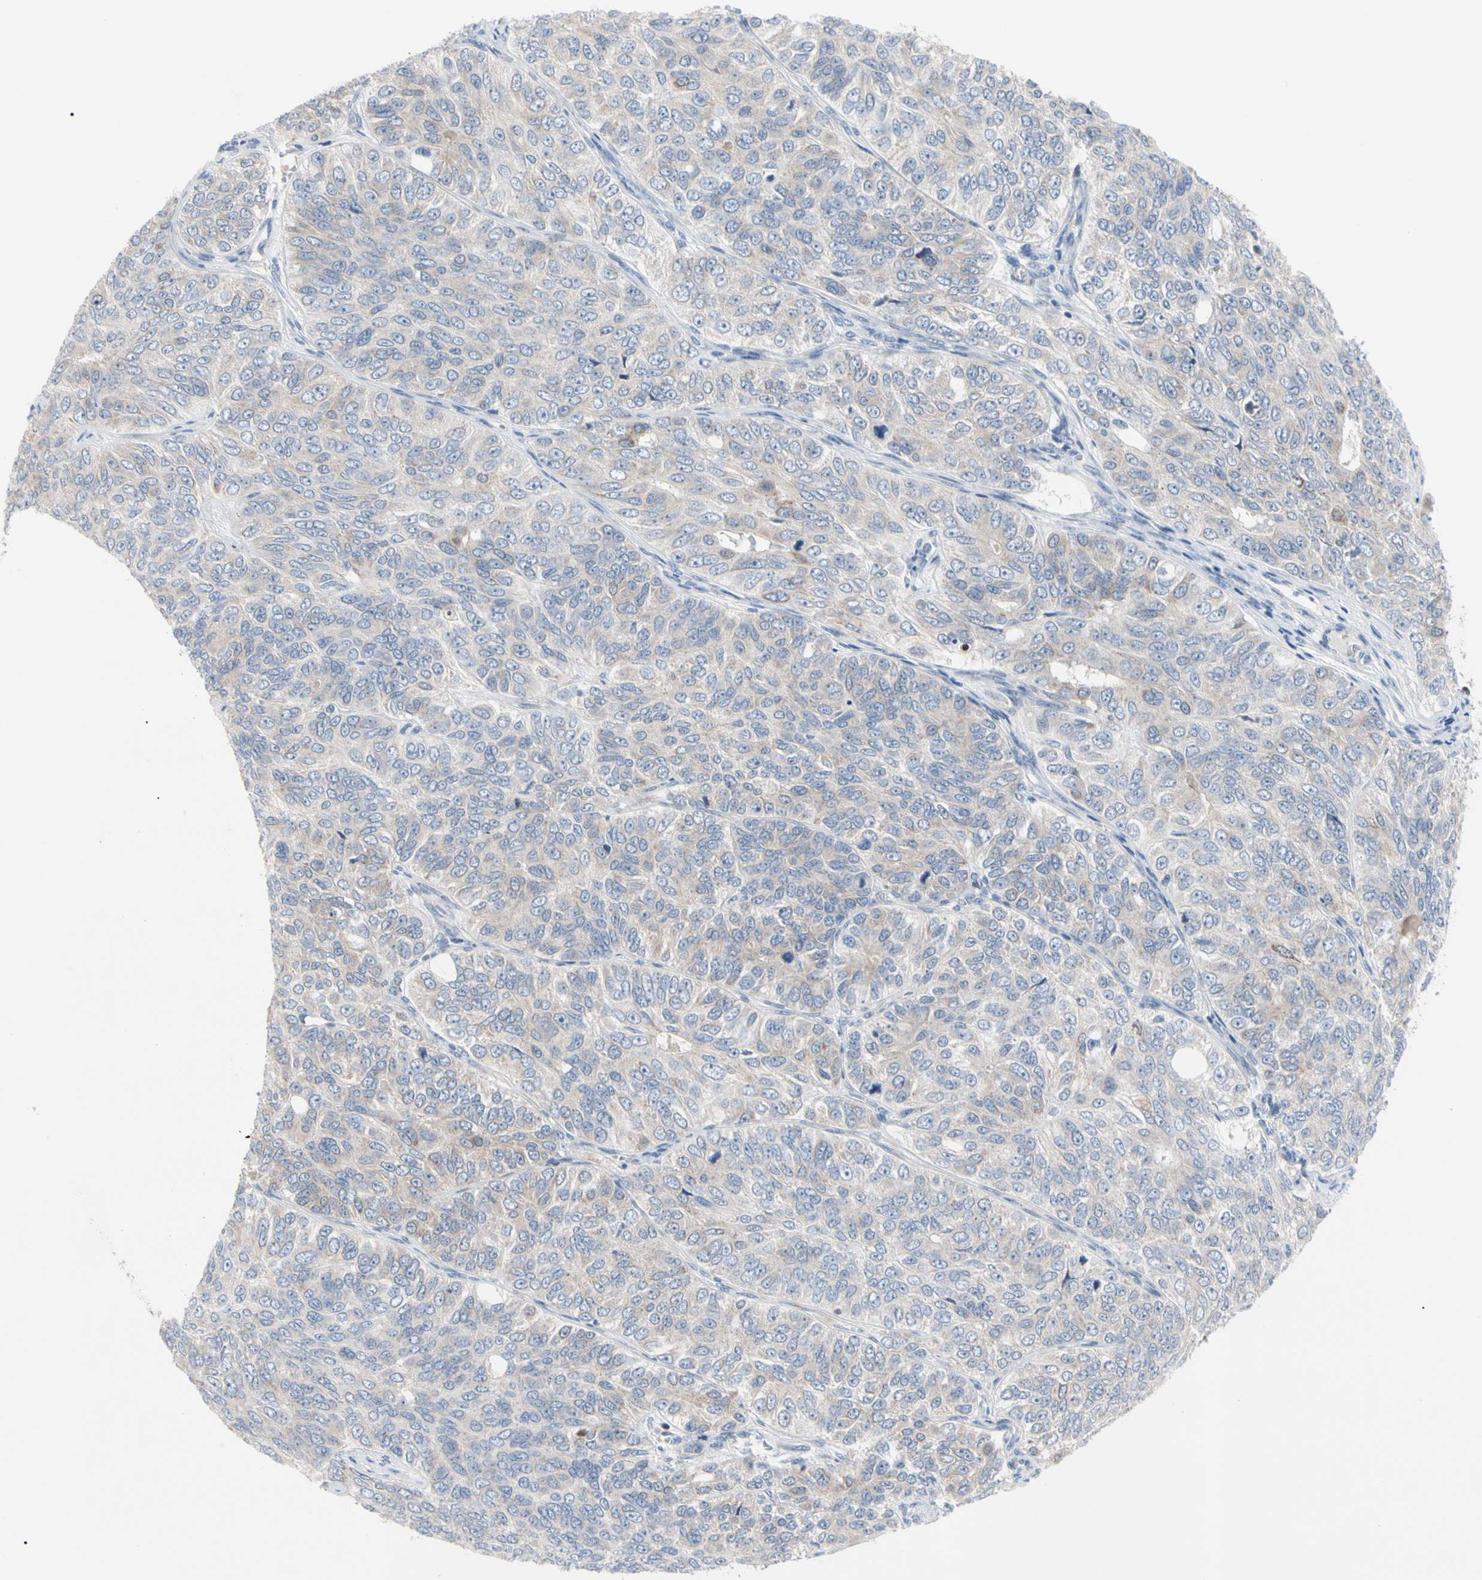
{"staining": {"intensity": "weak", "quantity": "<25%", "location": "cytoplasmic/membranous"}, "tissue": "ovarian cancer", "cell_type": "Tumor cells", "image_type": "cancer", "snomed": [{"axis": "morphology", "description": "Carcinoma, endometroid"}, {"axis": "topography", "description": "Ovary"}], "caption": "A high-resolution micrograph shows IHC staining of endometroid carcinoma (ovarian), which shows no significant expression in tumor cells. The staining is performed using DAB (3,3'-diaminobenzidine) brown chromogen with nuclei counter-stained in using hematoxylin.", "gene": "MCL1", "patient": {"sex": "female", "age": 51}}